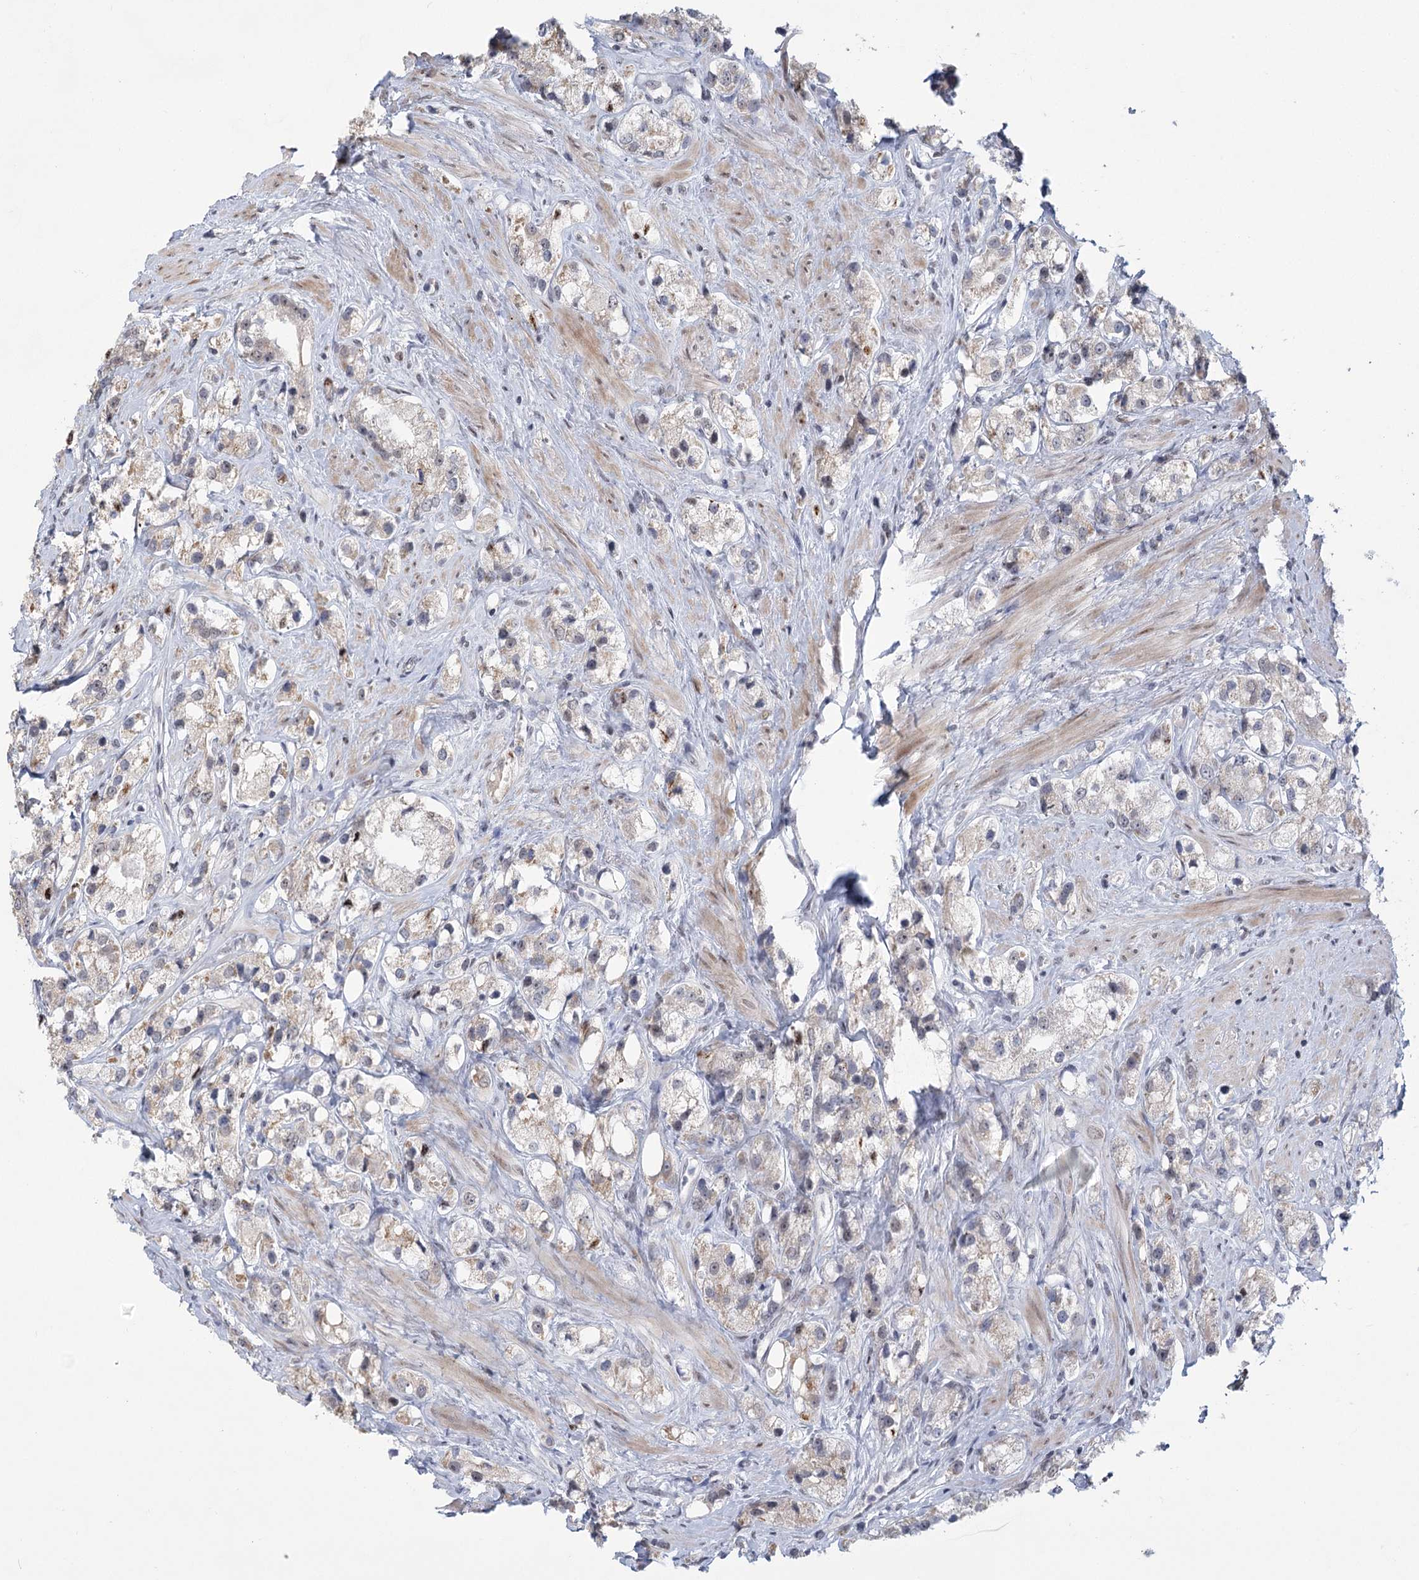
{"staining": {"intensity": "weak", "quantity": "<25%", "location": "cytoplasmic/membranous"}, "tissue": "prostate cancer", "cell_type": "Tumor cells", "image_type": "cancer", "snomed": [{"axis": "morphology", "description": "Adenocarcinoma, NOS"}, {"axis": "topography", "description": "Prostate"}], "caption": "Adenocarcinoma (prostate) was stained to show a protein in brown. There is no significant staining in tumor cells.", "gene": "CIB4", "patient": {"sex": "male", "age": 79}}